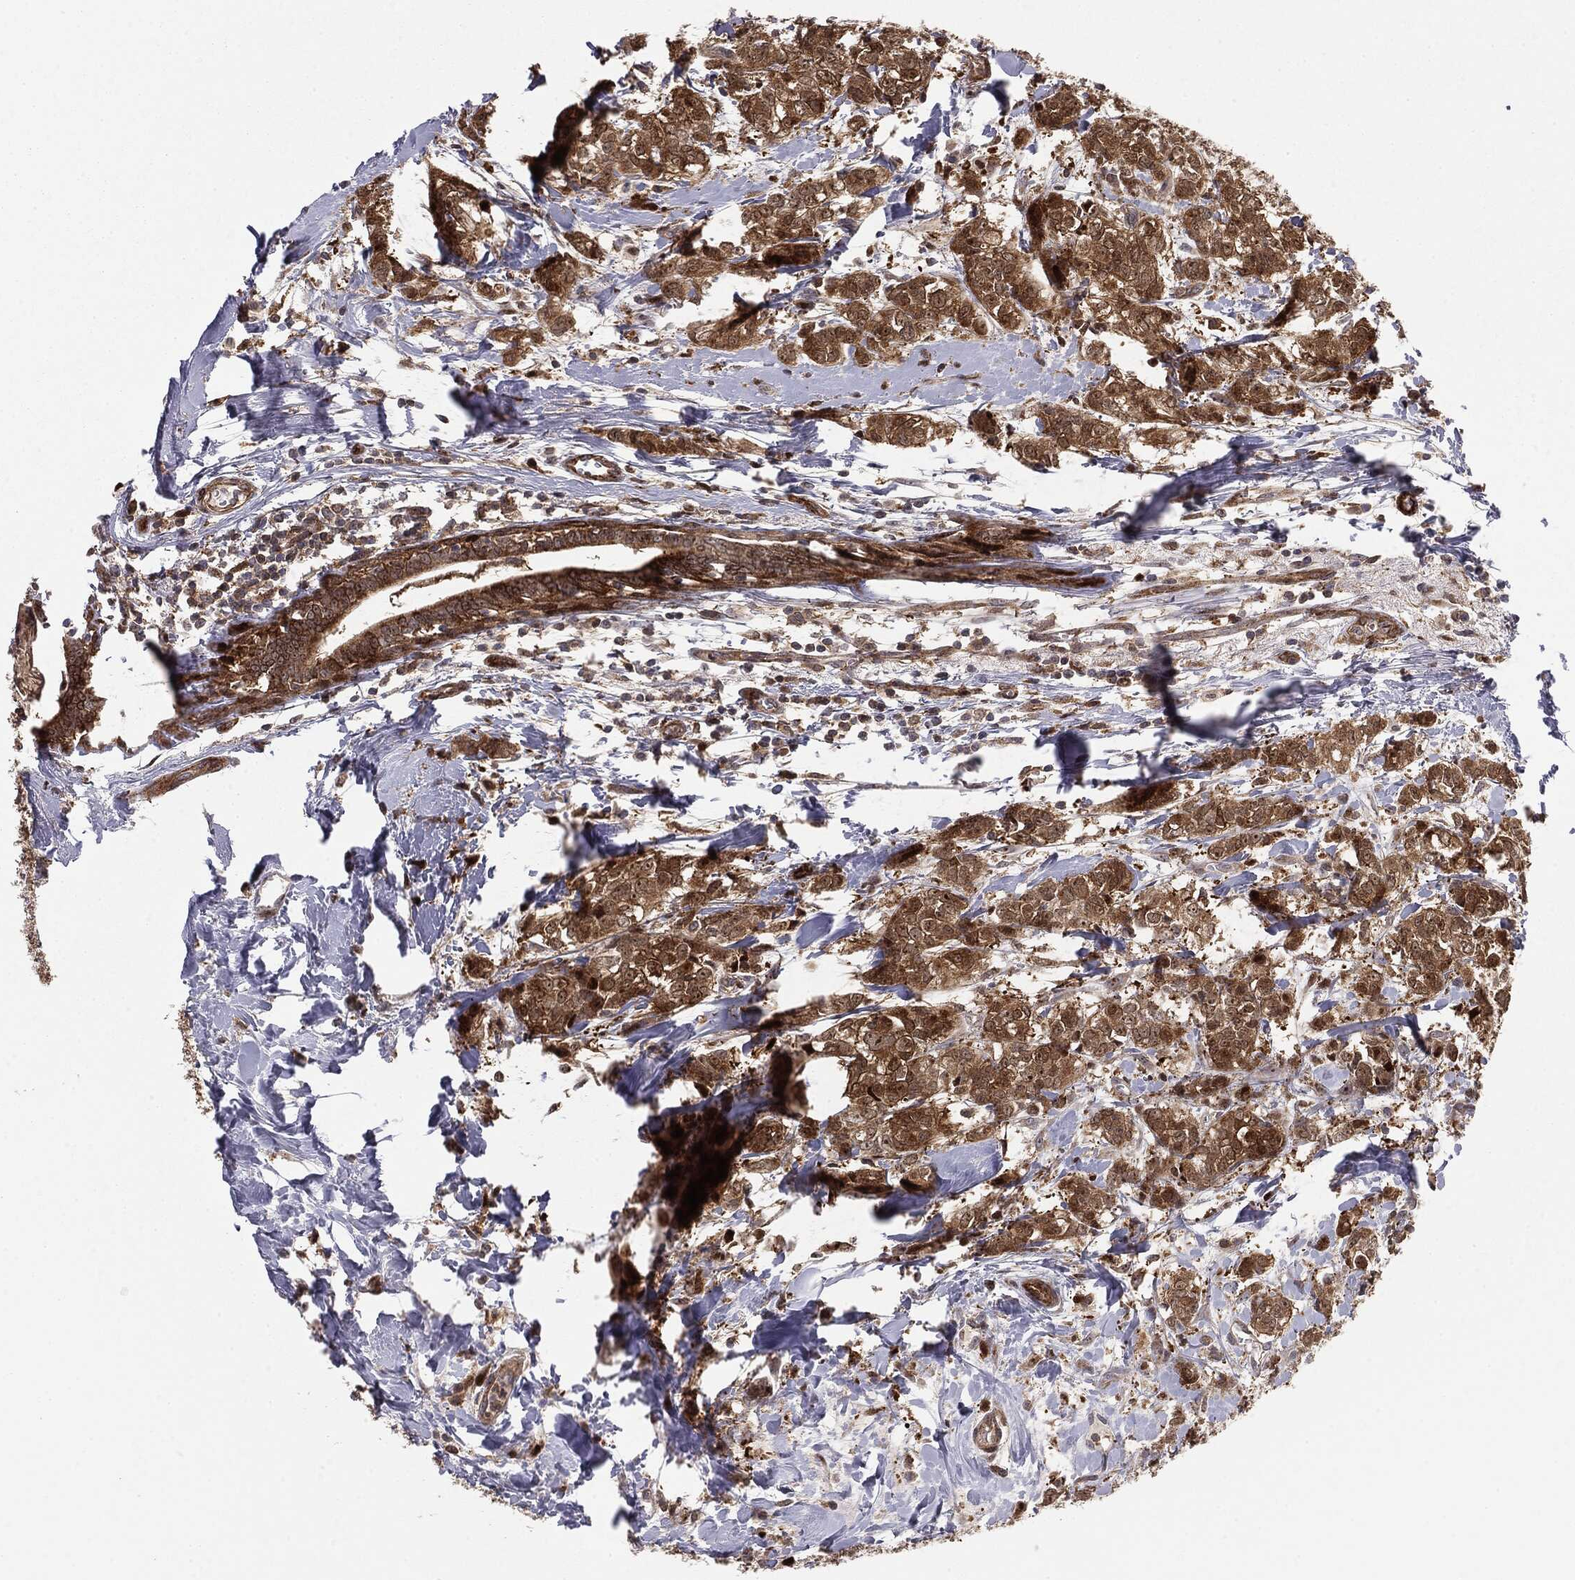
{"staining": {"intensity": "moderate", "quantity": ">75%", "location": "cytoplasmic/membranous"}, "tissue": "breast cancer", "cell_type": "Tumor cells", "image_type": "cancer", "snomed": [{"axis": "morphology", "description": "Duct carcinoma"}, {"axis": "topography", "description": "Breast"}], "caption": "Invasive ductal carcinoma (breast) tissue shows moderate cytoplasmic/membranous positivity in approximately >75% of tumor cells", "gene": "PTEN", "patient": {"sex": "female", "age": 61}}